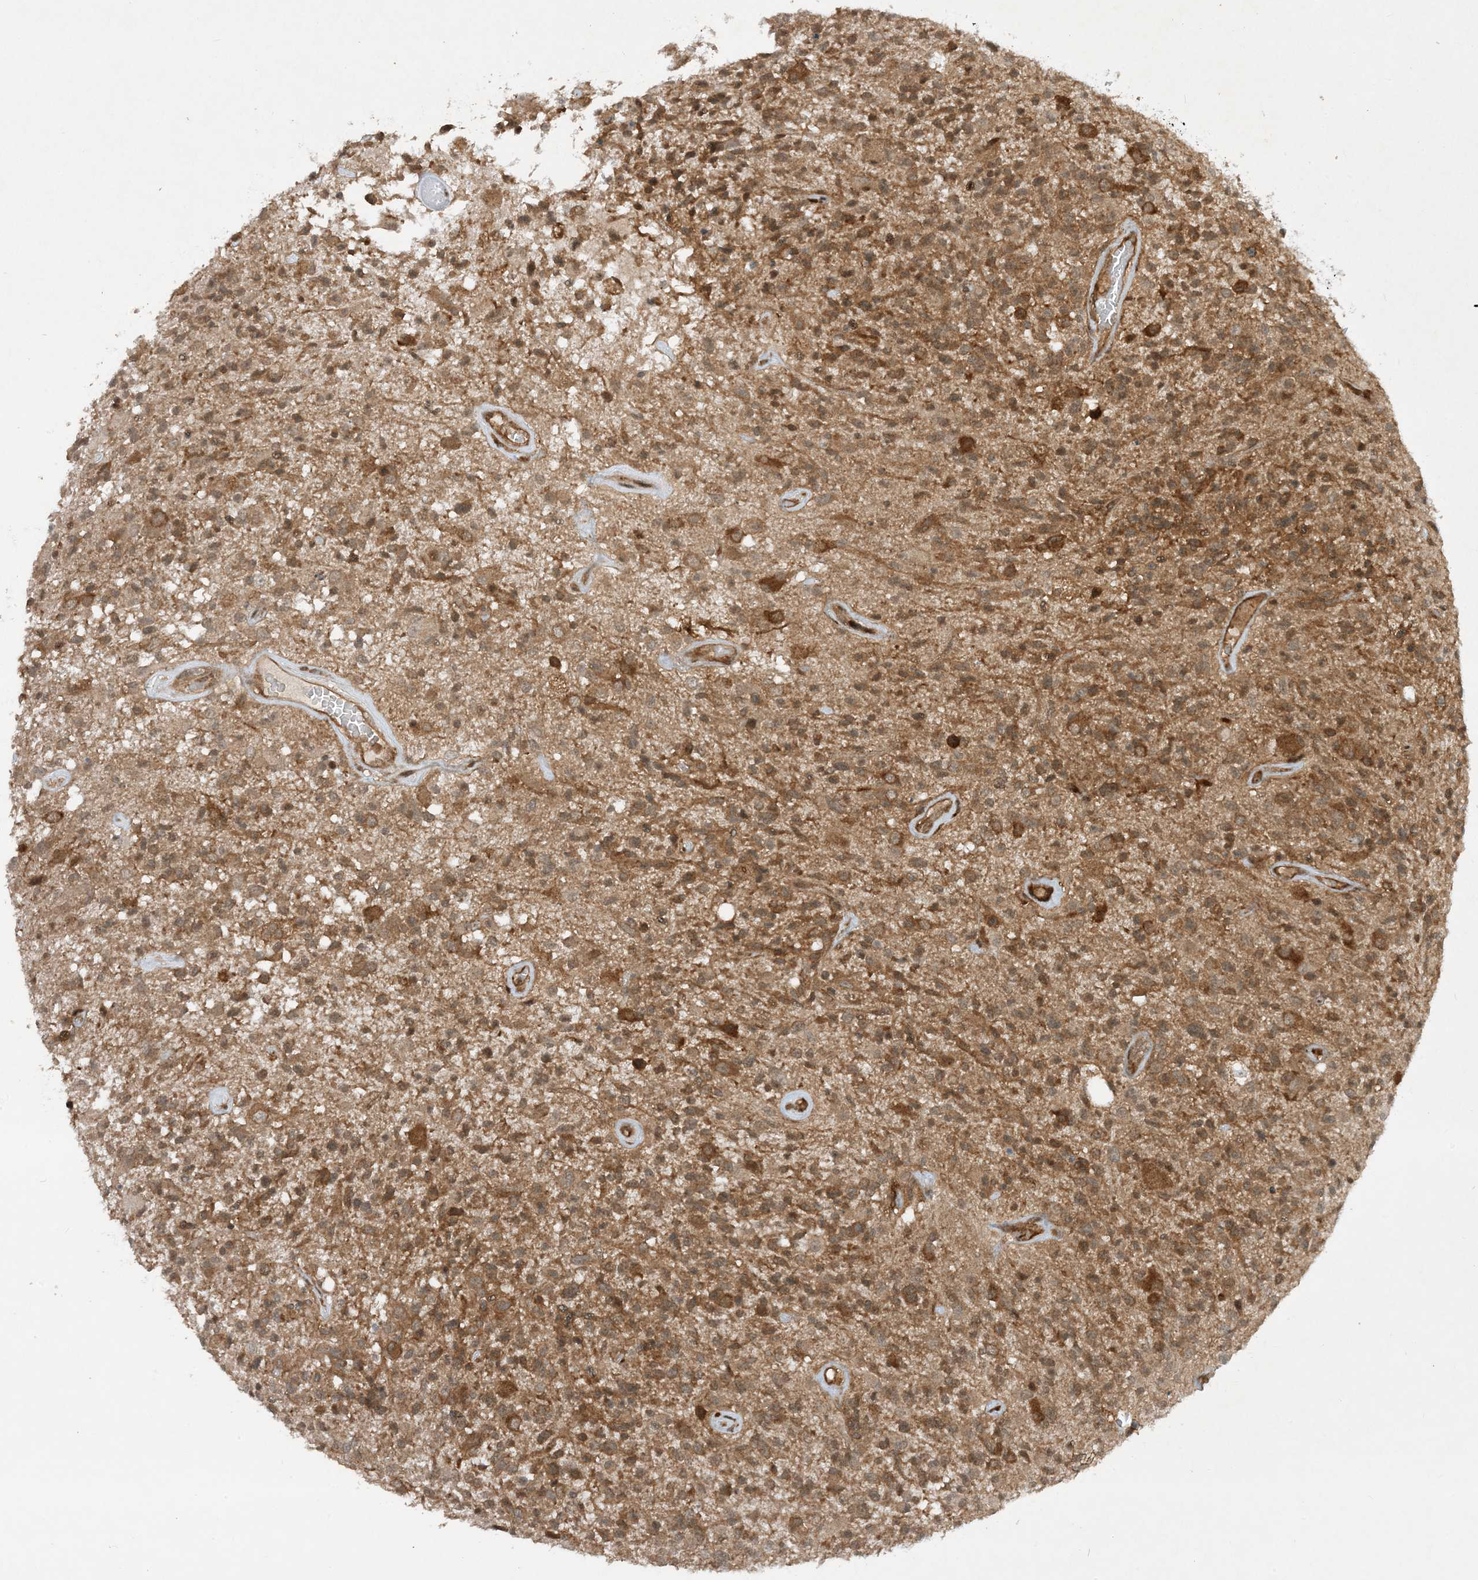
{"staining": {"intensity": "moderate", "quantity": ">75%", "location": "cytoplasmic/membranous,nuclear"}, "tissue": "glioma", "cell_type": "Tumor cells", "image_type": "cancer", "snomed": [{"axis": "morphology", "description": "Glioma, malignant, High grade"}, {"axis": "morphology", "description": "Glioblastoma, NOS"}, {"axis": "topography", "description": "Brain"}], "caption": "This micrograph exhibits immunohistochemistry (IHC) staining of glioma, with medium moderate cytoplasmic/membranous and nuclear expression in approximately >75% of tumor cells.", "gene": "CERT1", "patient": {"sex": "male", "age": 60}}